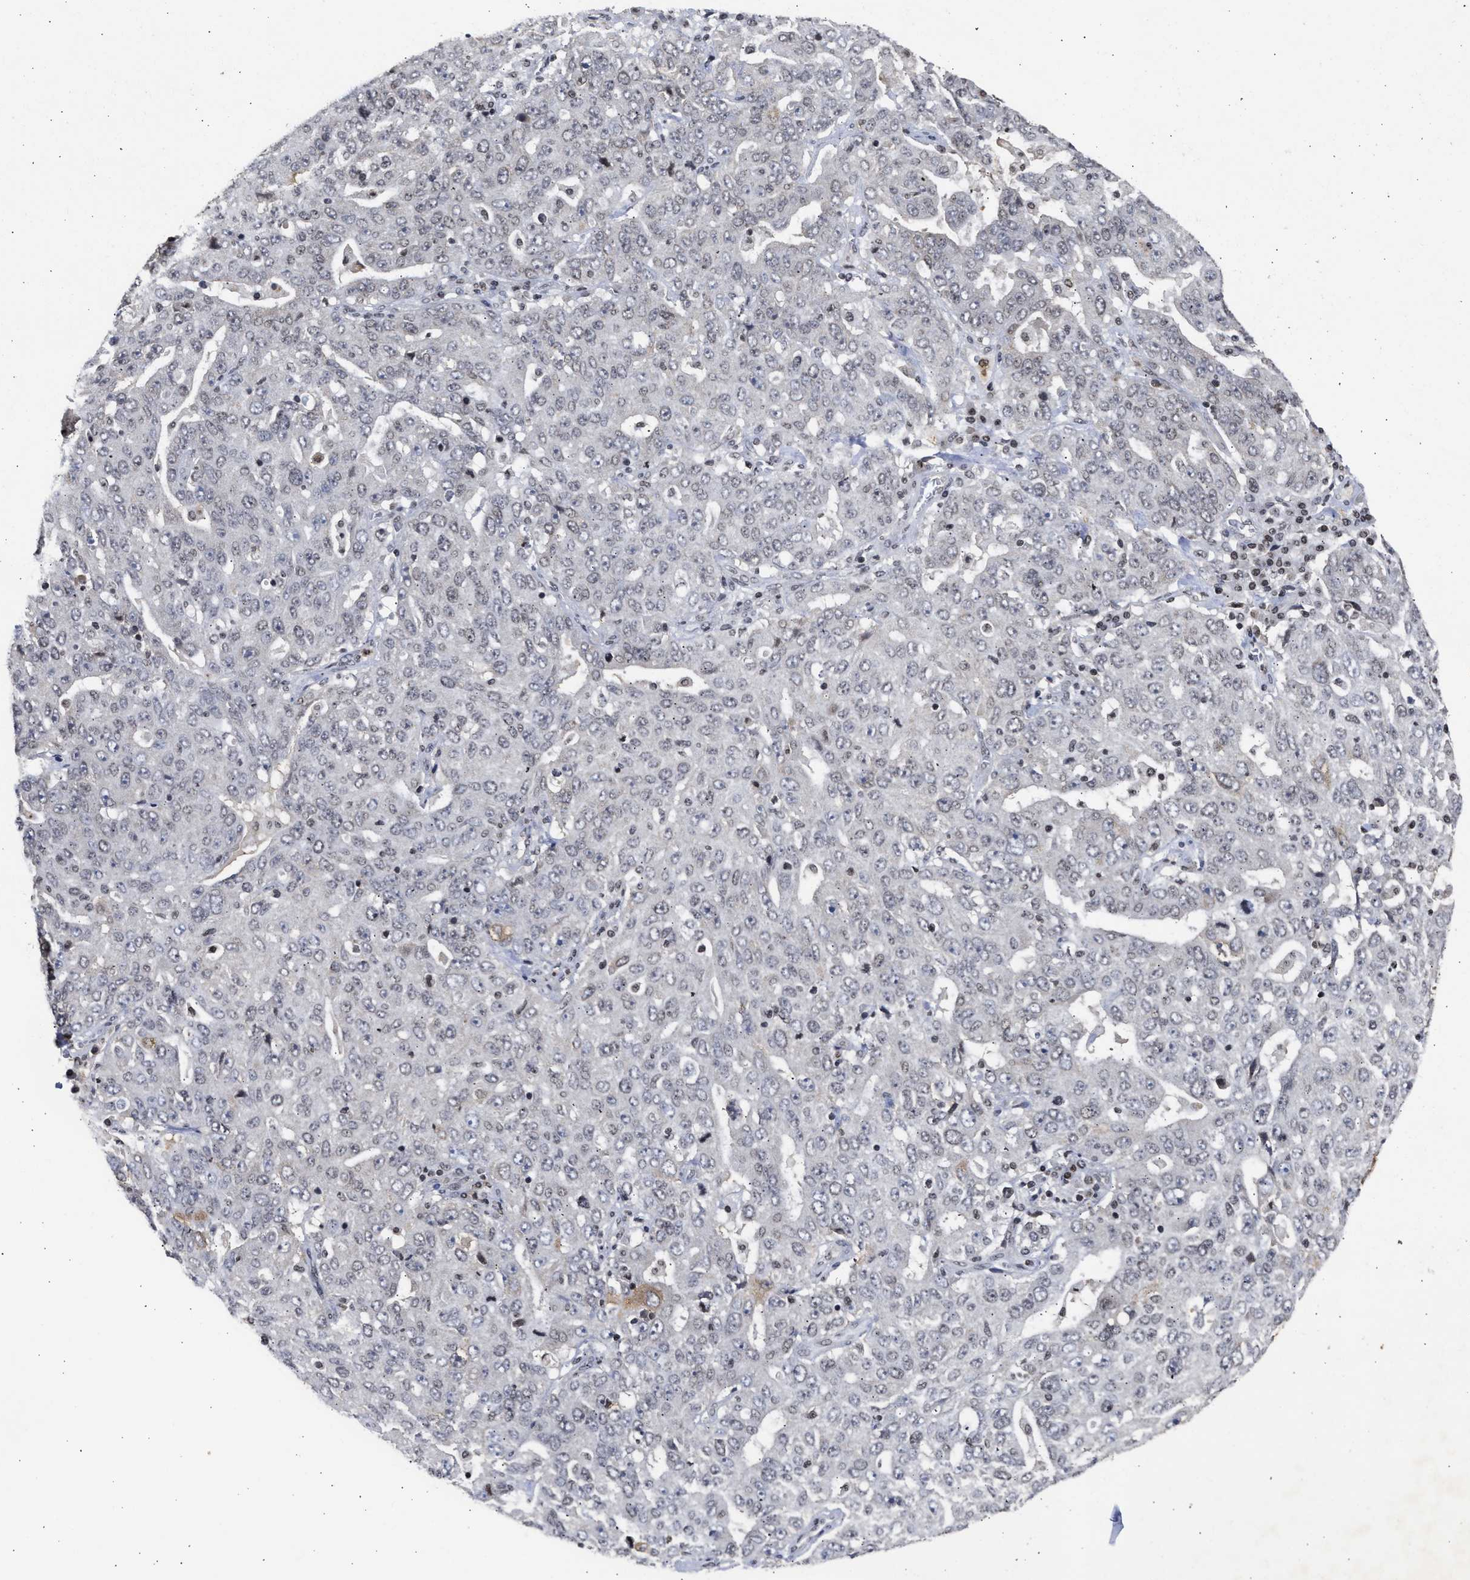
{"staining": {"intensity": "negative", "quantity": "none", "location": "none"}, "tissue": "ovarian cancer", "cell_type": "Tumor cells", "image_type": "cancer", "snomed": [{"axis": "morphology", "description": "Carcinoma, endometroid"}, {"axis": "topography", "description": "Ovary"}], "caption": "Ovarian cancer was stained to show a protein in brown. There is no significant expression in tumor cells.", "gene": "ENSG00000142539", "patient": {"sex": "female", "age": 62}}